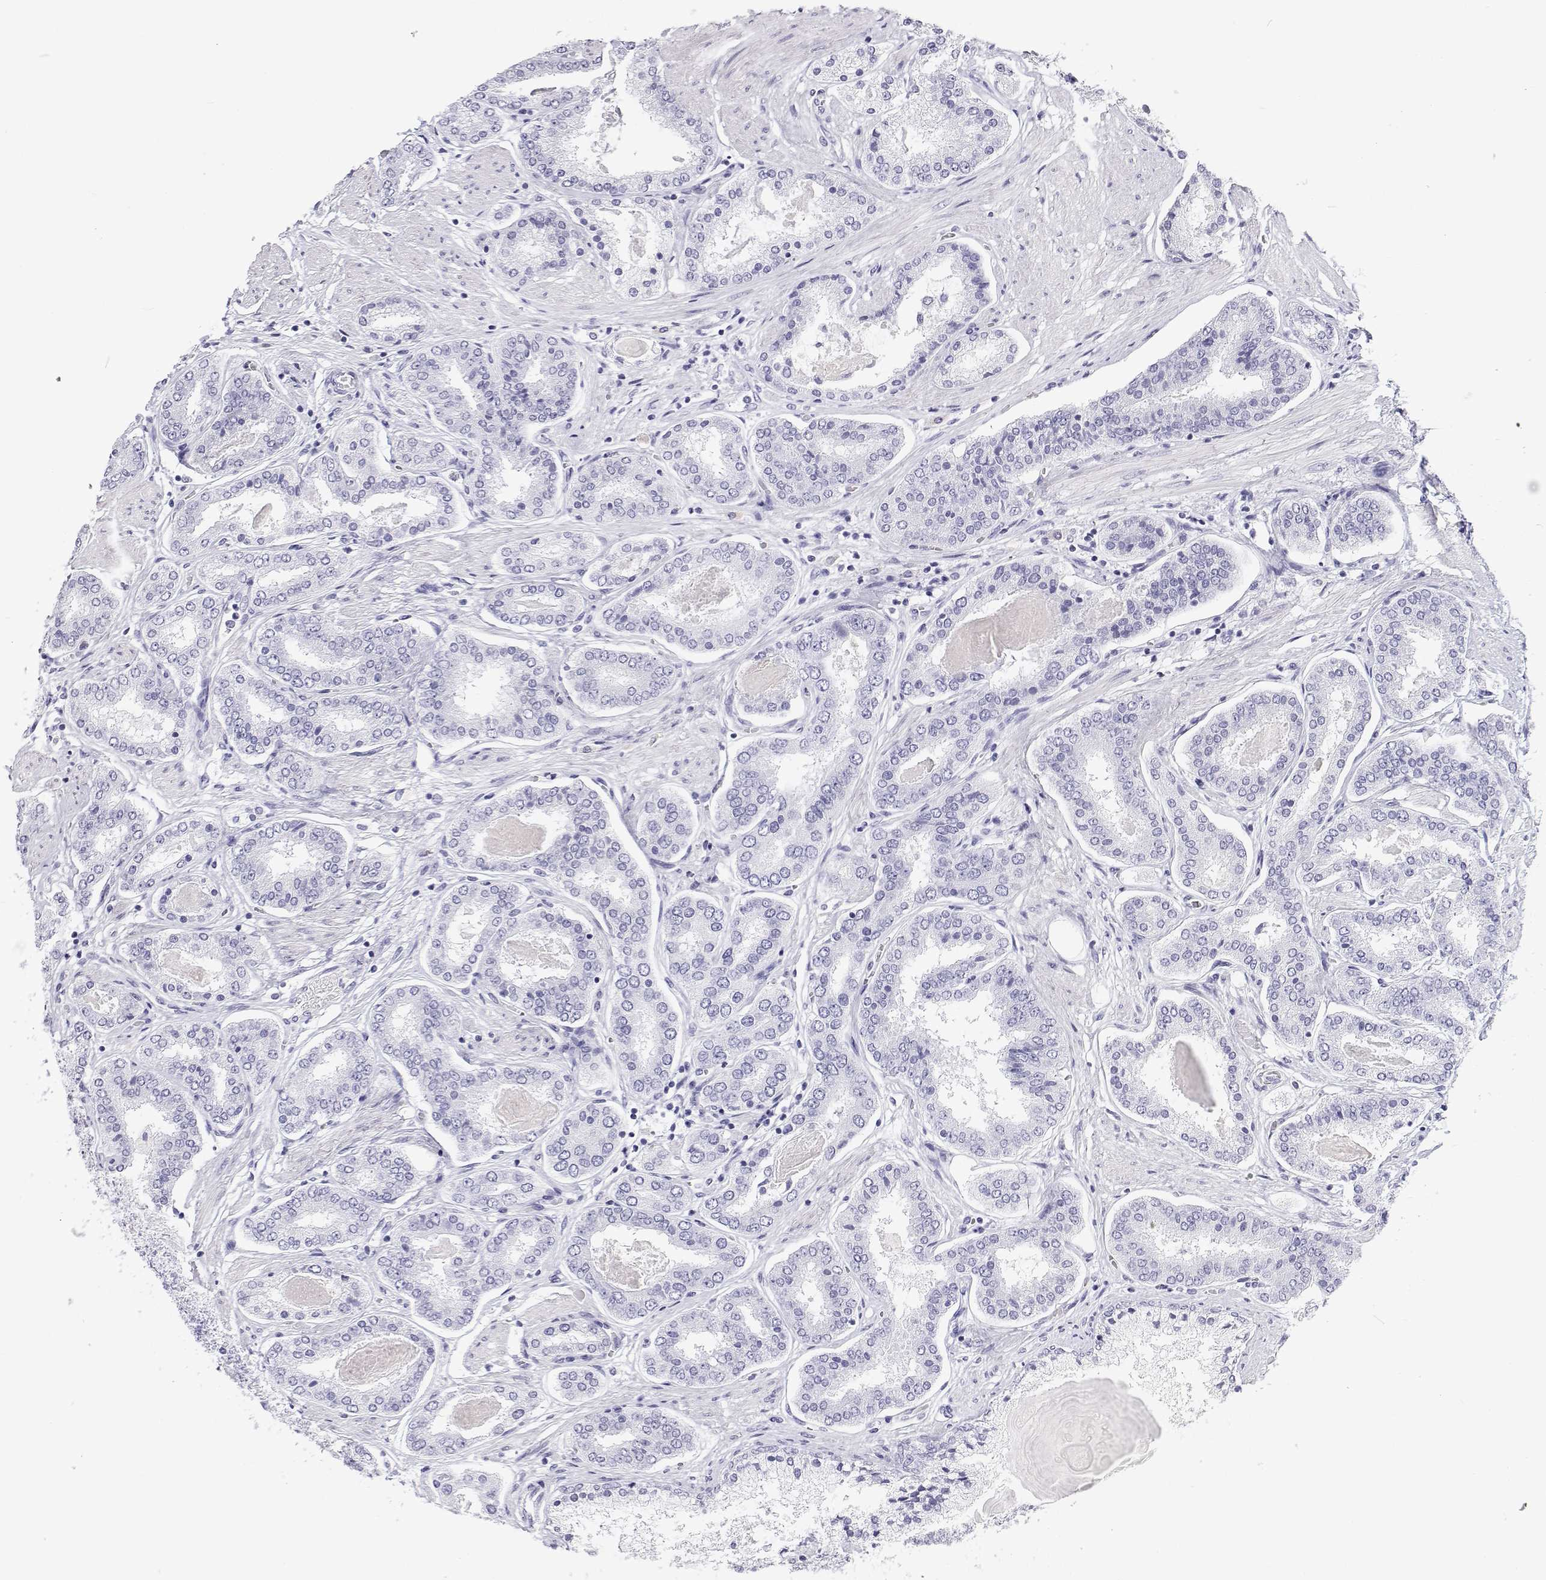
{"staining": {"intensity": "negative", "quantity": "none", "location": "none"}, "tissue": "prostate cancer", "cell_type": "Tumor cells", "image_type": "cancer", "snomed": [{"axis": "morphology", "description": "Adenocarcinoma, High grade"}, {"axis": "topography", "description": "Prostate"}], "caption": "High magnification brightfield microscopy of prostate adenocarcinoma (high-grade) stained with DAB (brown) and counterstained with hematoxylin (blue): tumor cells show no significant expression.", "gene": "BHMT", "patient": {"sex": "male", "age": 63}}